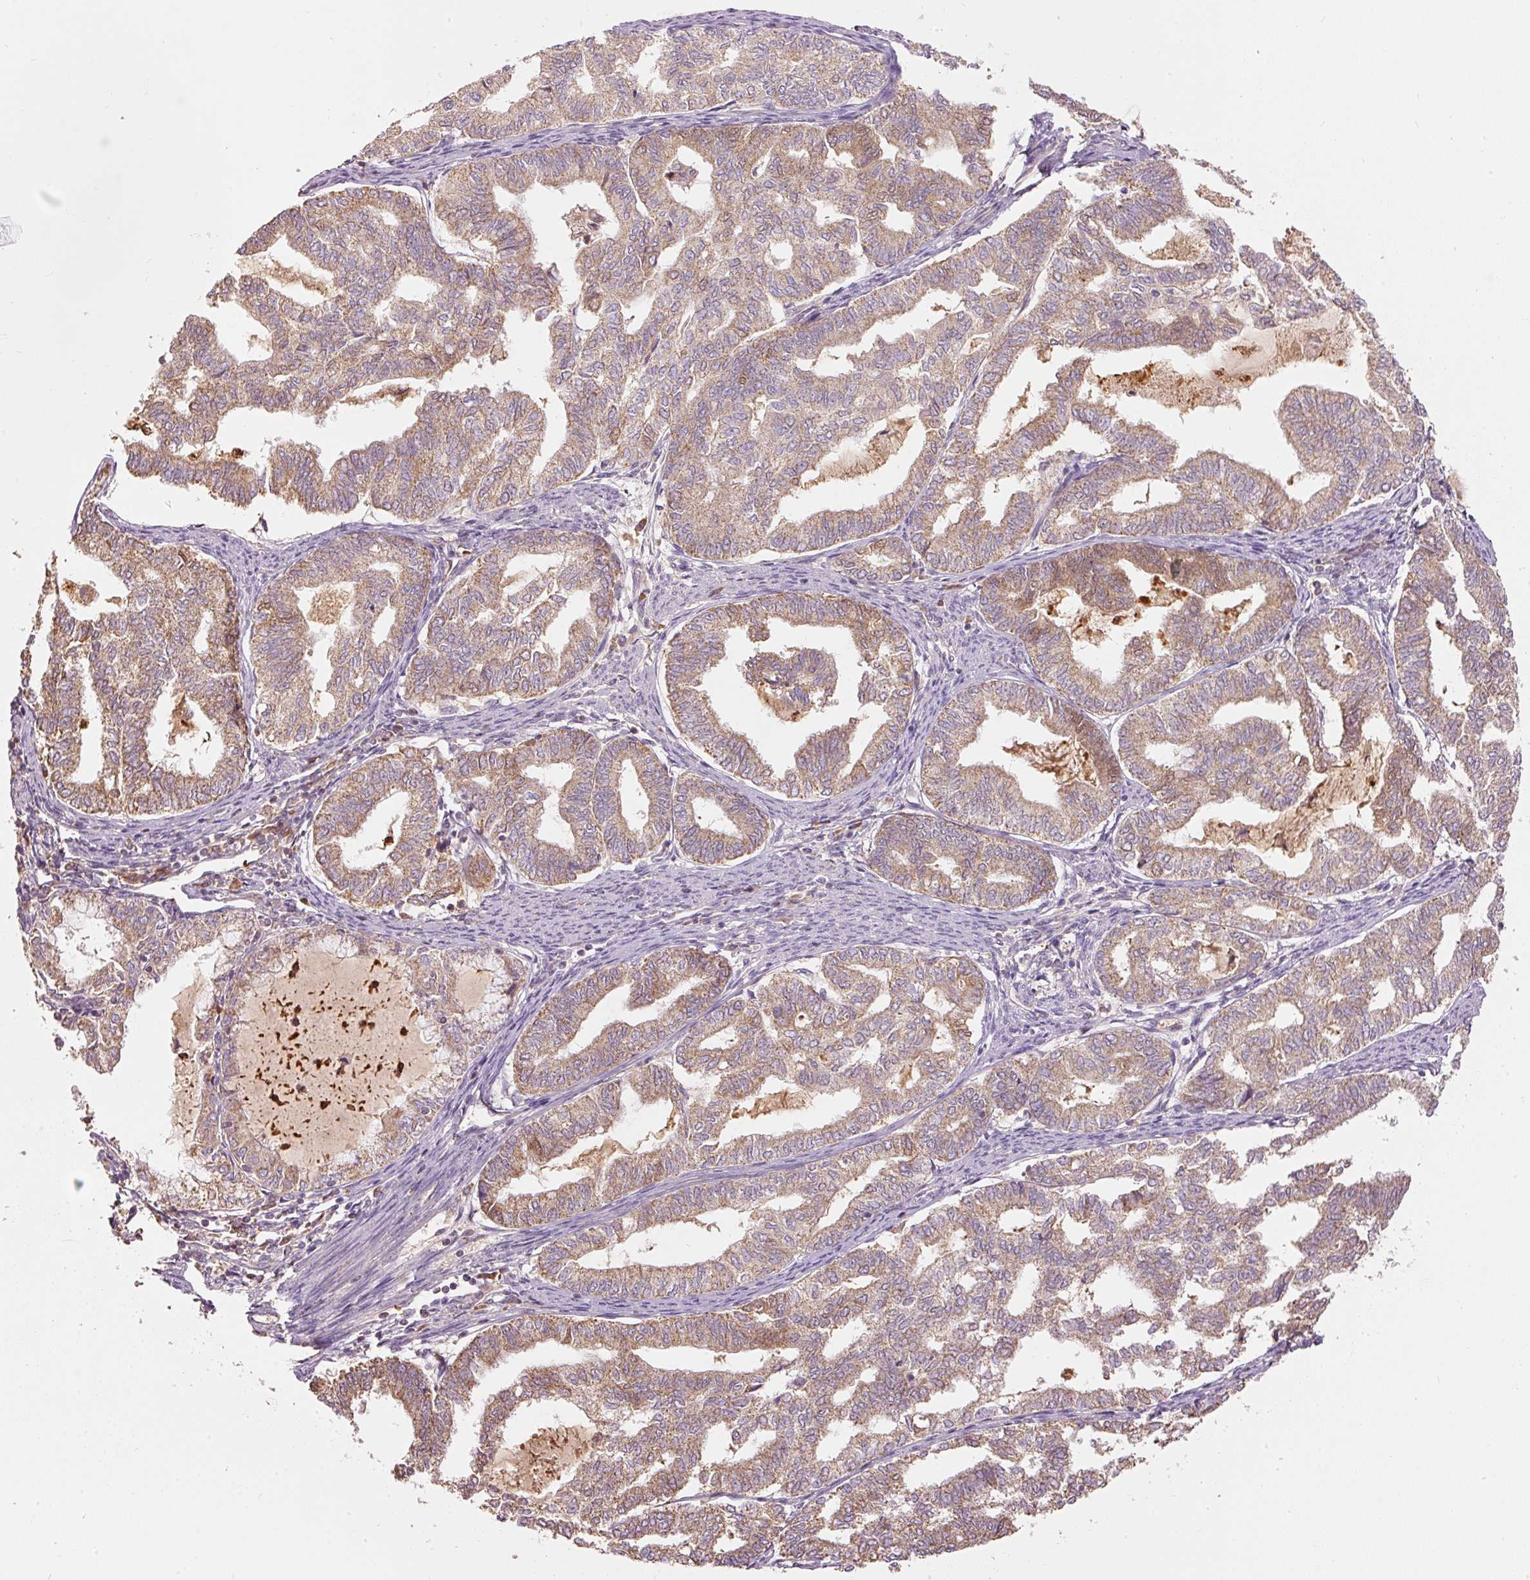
{"staining": {"intensity": "moderate", "quantity": ">75%", "location": "cytoplasmic/membranous"}, "tissue": "endometrial cancer", "cell_type": "Tumor cells", "image_type": "cancer", "snomed": [{"axis": "morphology", "description": "Adenocarcinoma, NOS"}, {"axis": "topography", "description": "Endometrium"}], "caption": "DAB immunohistochemical staining of human endometrial adenocarcinoma demonstrates moderate cytoplasmic/membranous protein positivity in about >75% of tumor cells.", "gene": "PSENEN", "patient": {"sex": "female", "age": 79}}